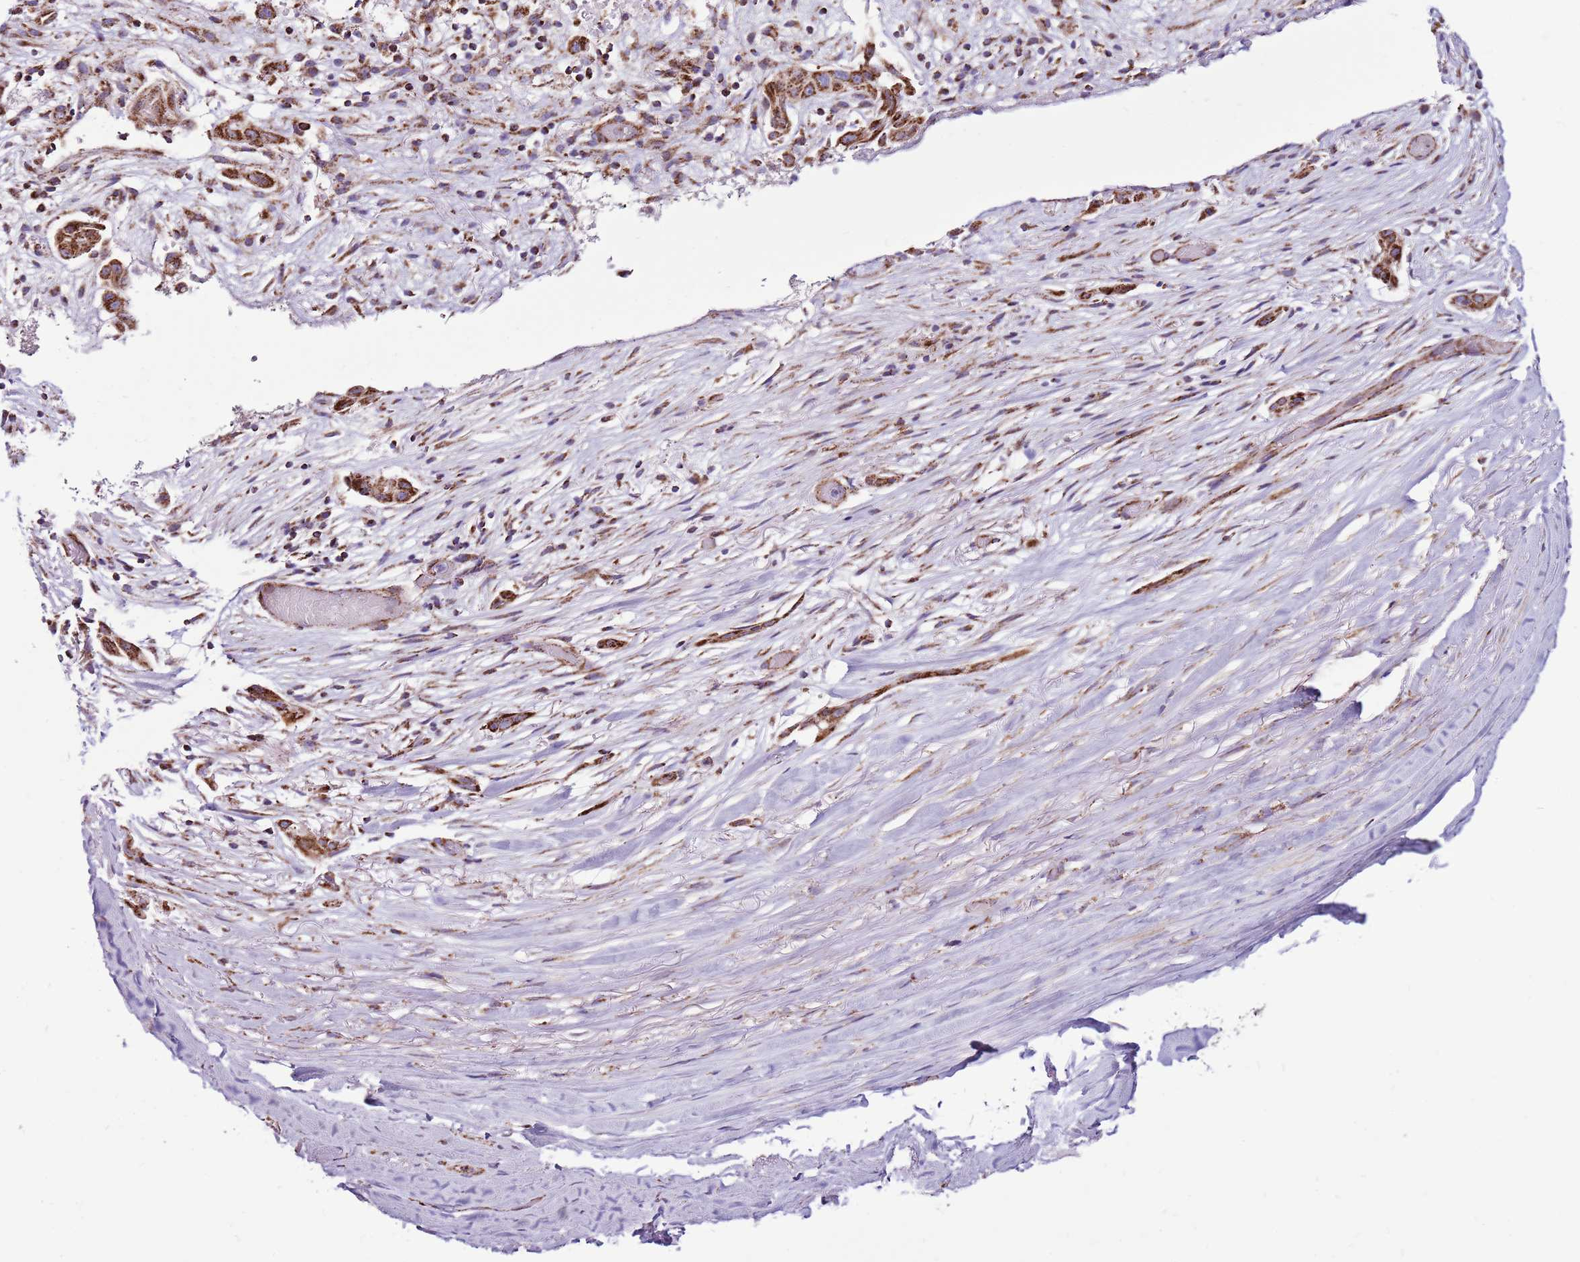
{"staining": {"intensity": "weak", "quantity": "<25%", "location": "cytoplasmic/membranous"}, "tissue": "adipose tissue", "cell_type": "Adipocytes", "image_type": "normal", "snomed": [{"axis": "morphology", "description": "Normal tissue, NOS"}, {"axis": "morphology", "description": "Basal cell carcinoma"}, {"axis": "topography", "description": "Skin"}], "caption": "Immunohistochemistry (IHC) micrograph of benign adipose tissue stained for a protein (brown), which exhibits no expression in adipocytes.", "gene": "HECTD4", "patient": {"sex": "female", "age": 89}}